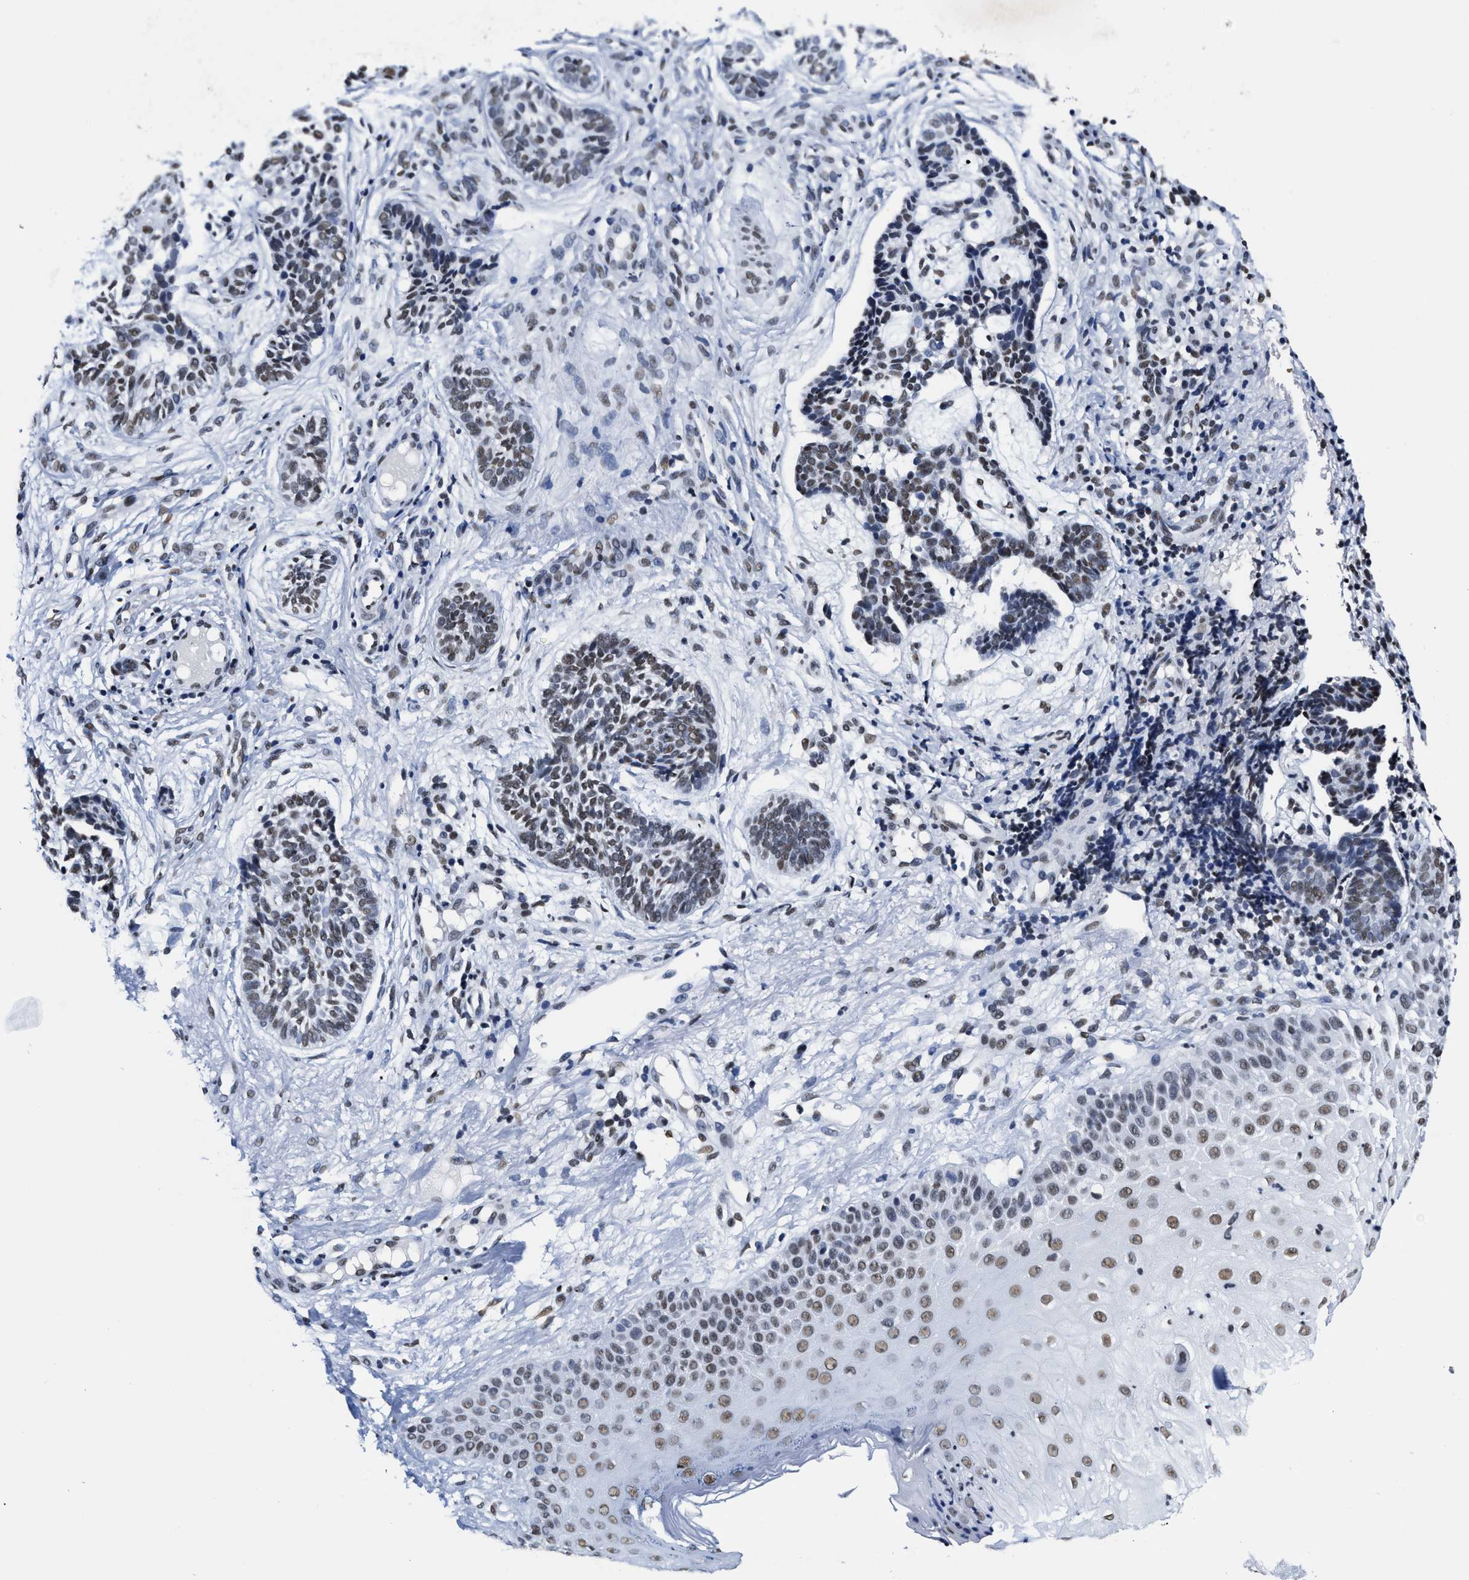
{"staining": {"intensity": "moderate", "quantity": "25%-75%", "location": "nuclear"}, "tissue": "skin cancer", "cell_type": "Tumor cells", "image_type": "cancer", "snomed": [{"axis": "morphology", "description": "Normal tissue, NOS"}, {"axis": "morphology", "description": "Basal cell carcinoma"}, {"axis": "topography", "description": "Skin"}], "caption": "The immunohistochemical stain shows moderate nuclear expression in tumor cells of skin cancer tissue. Nuclei are stained in blue.", "gene": "SMARCC2", "patient": {"sex": "male", "age": 63}}